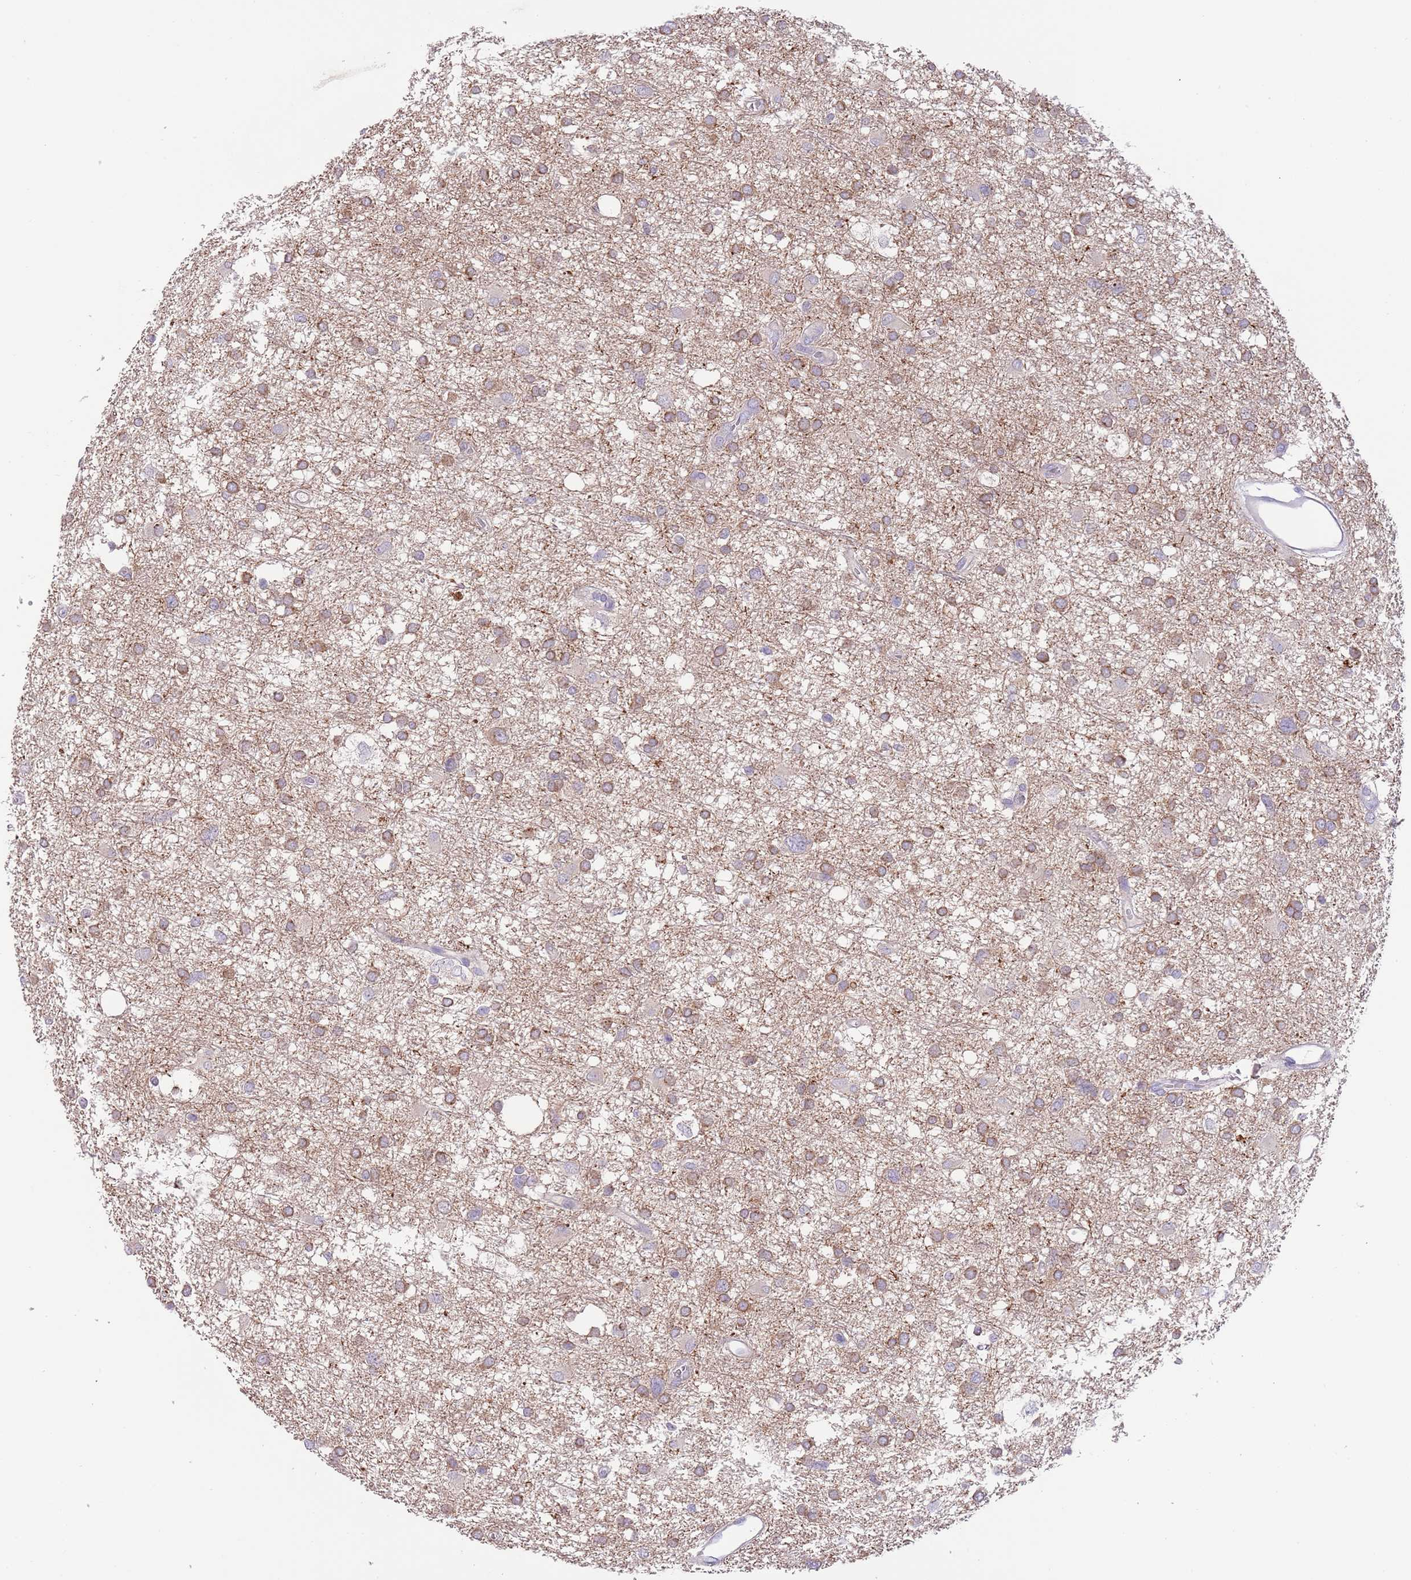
{"staining": {"intensity": "moderate", "quantity": ">75%", "location": "cytoplasmic/membranous"}, "tissue": "glioma", "cell_type": "Tumor cells", "image_type": "cancer", "snomed": [{"axis": "morphology", "description": "Glioma, malignant, High grade"}, {"axis": "topography", "description": "Brain"}], "caption": "This histopathology image exhibits glioma stained with immunohistochemistry (IHC) to label a protein in brown. The cytoplasmic/membranous of tumor cells show moderate positivity for the protein. Nuclei are counter-stained blue.", "gene": "ZNF658", "patient": {"sex": "male", "age": 61}}